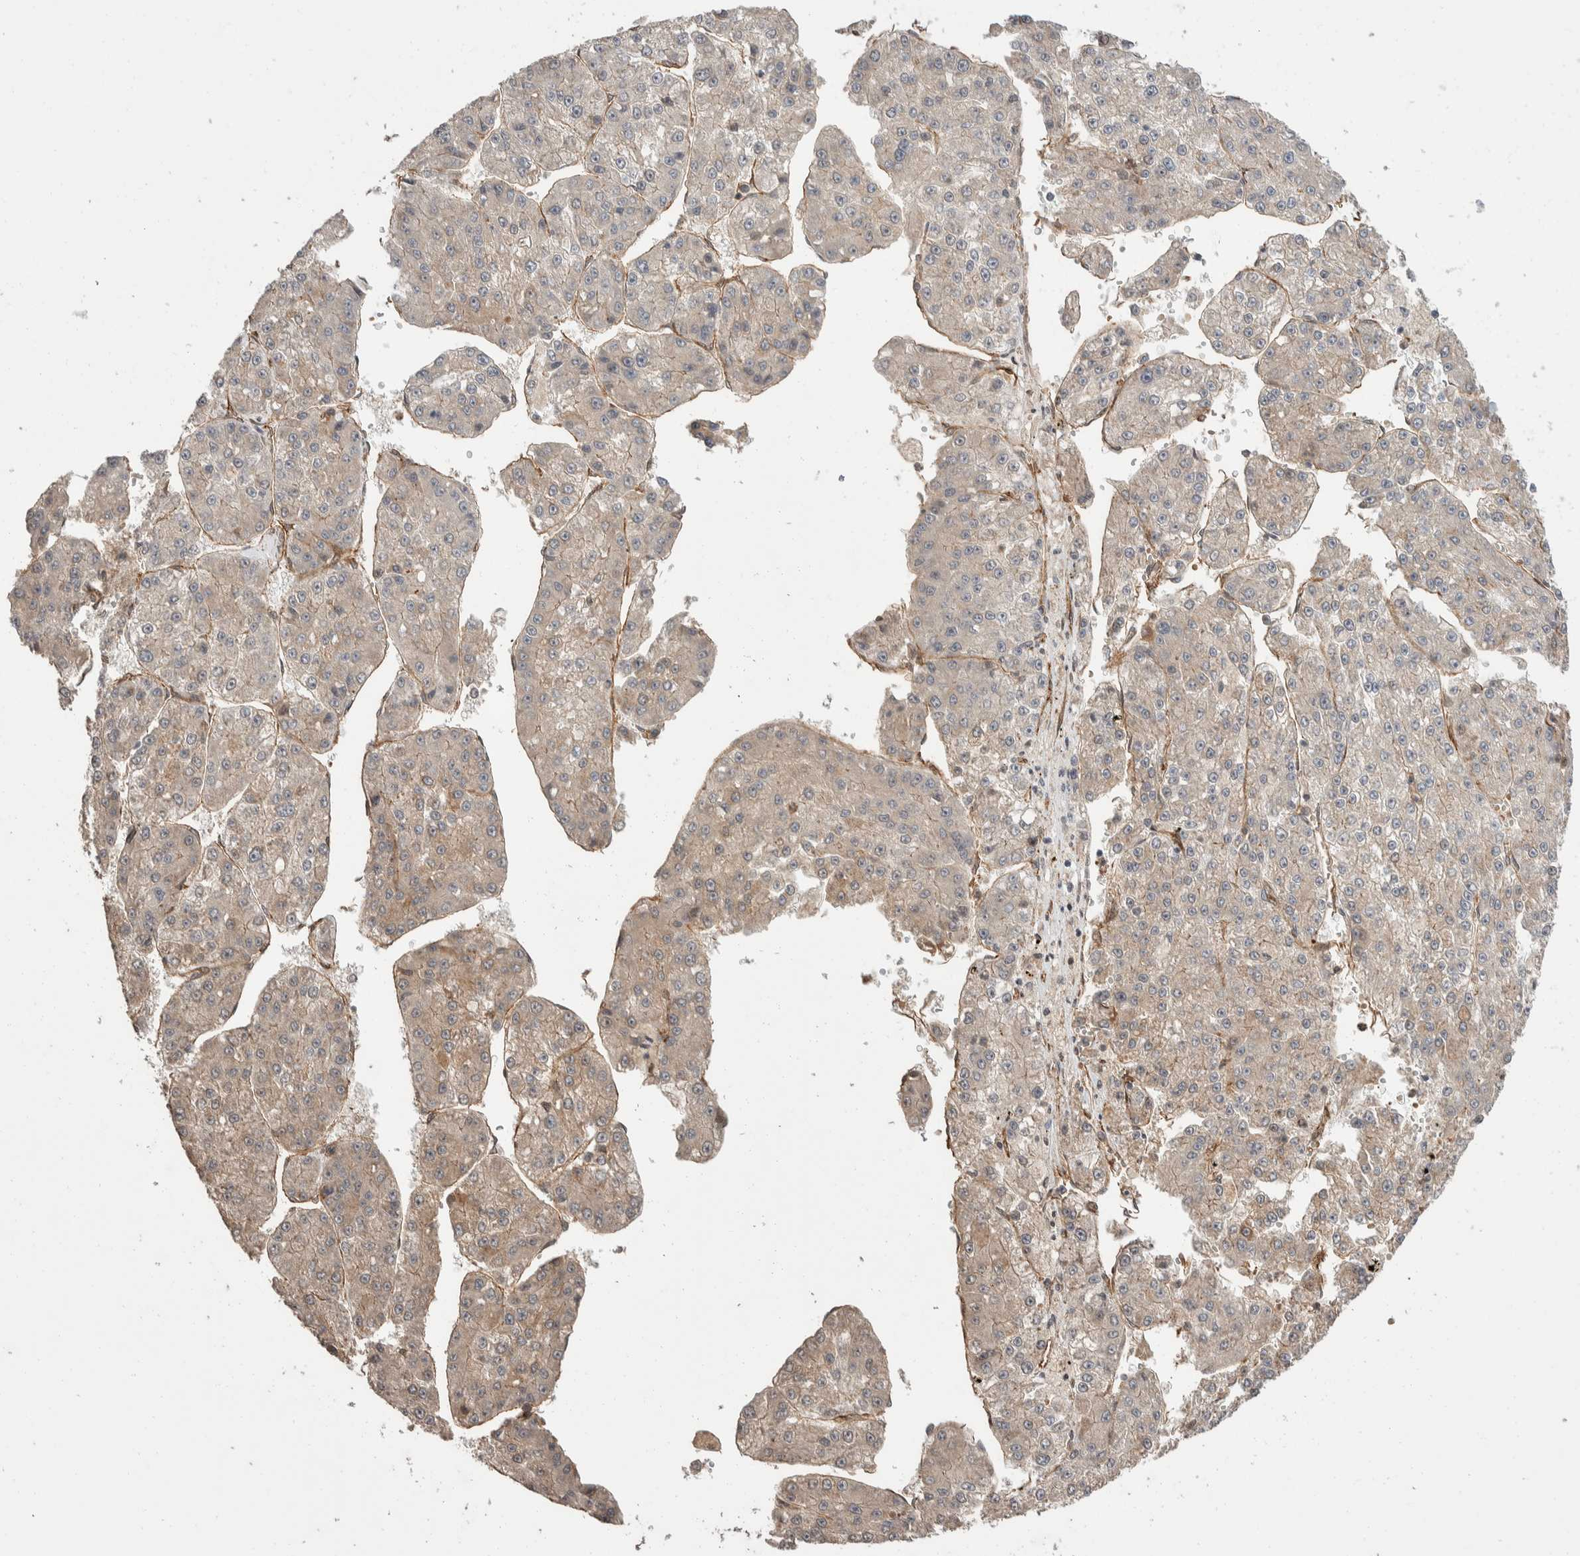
{"staining": {"intensity": "weak", "quantity": ">75%", "location": "cytoplasmic/membranous"}, "tissue": "liver cancer", "cell_type": "Tumor cells", "image_type": "cancer", "snomed": [{"axis": "morphology", "description": "Carcinoma, Hepatocellular, NOS"}, {"axis": "topography", "description": "Liver"}], "caption": "The photomicrograph demonstrates immunohistochemical staining of liver cancer (hepatocellular carcinoma). There is weak cytoplasmic/membranous positivity is seen in about >75% of tumor cells.", "gene": "ERC1", "patient": {"sex": "female", "age": 73}}